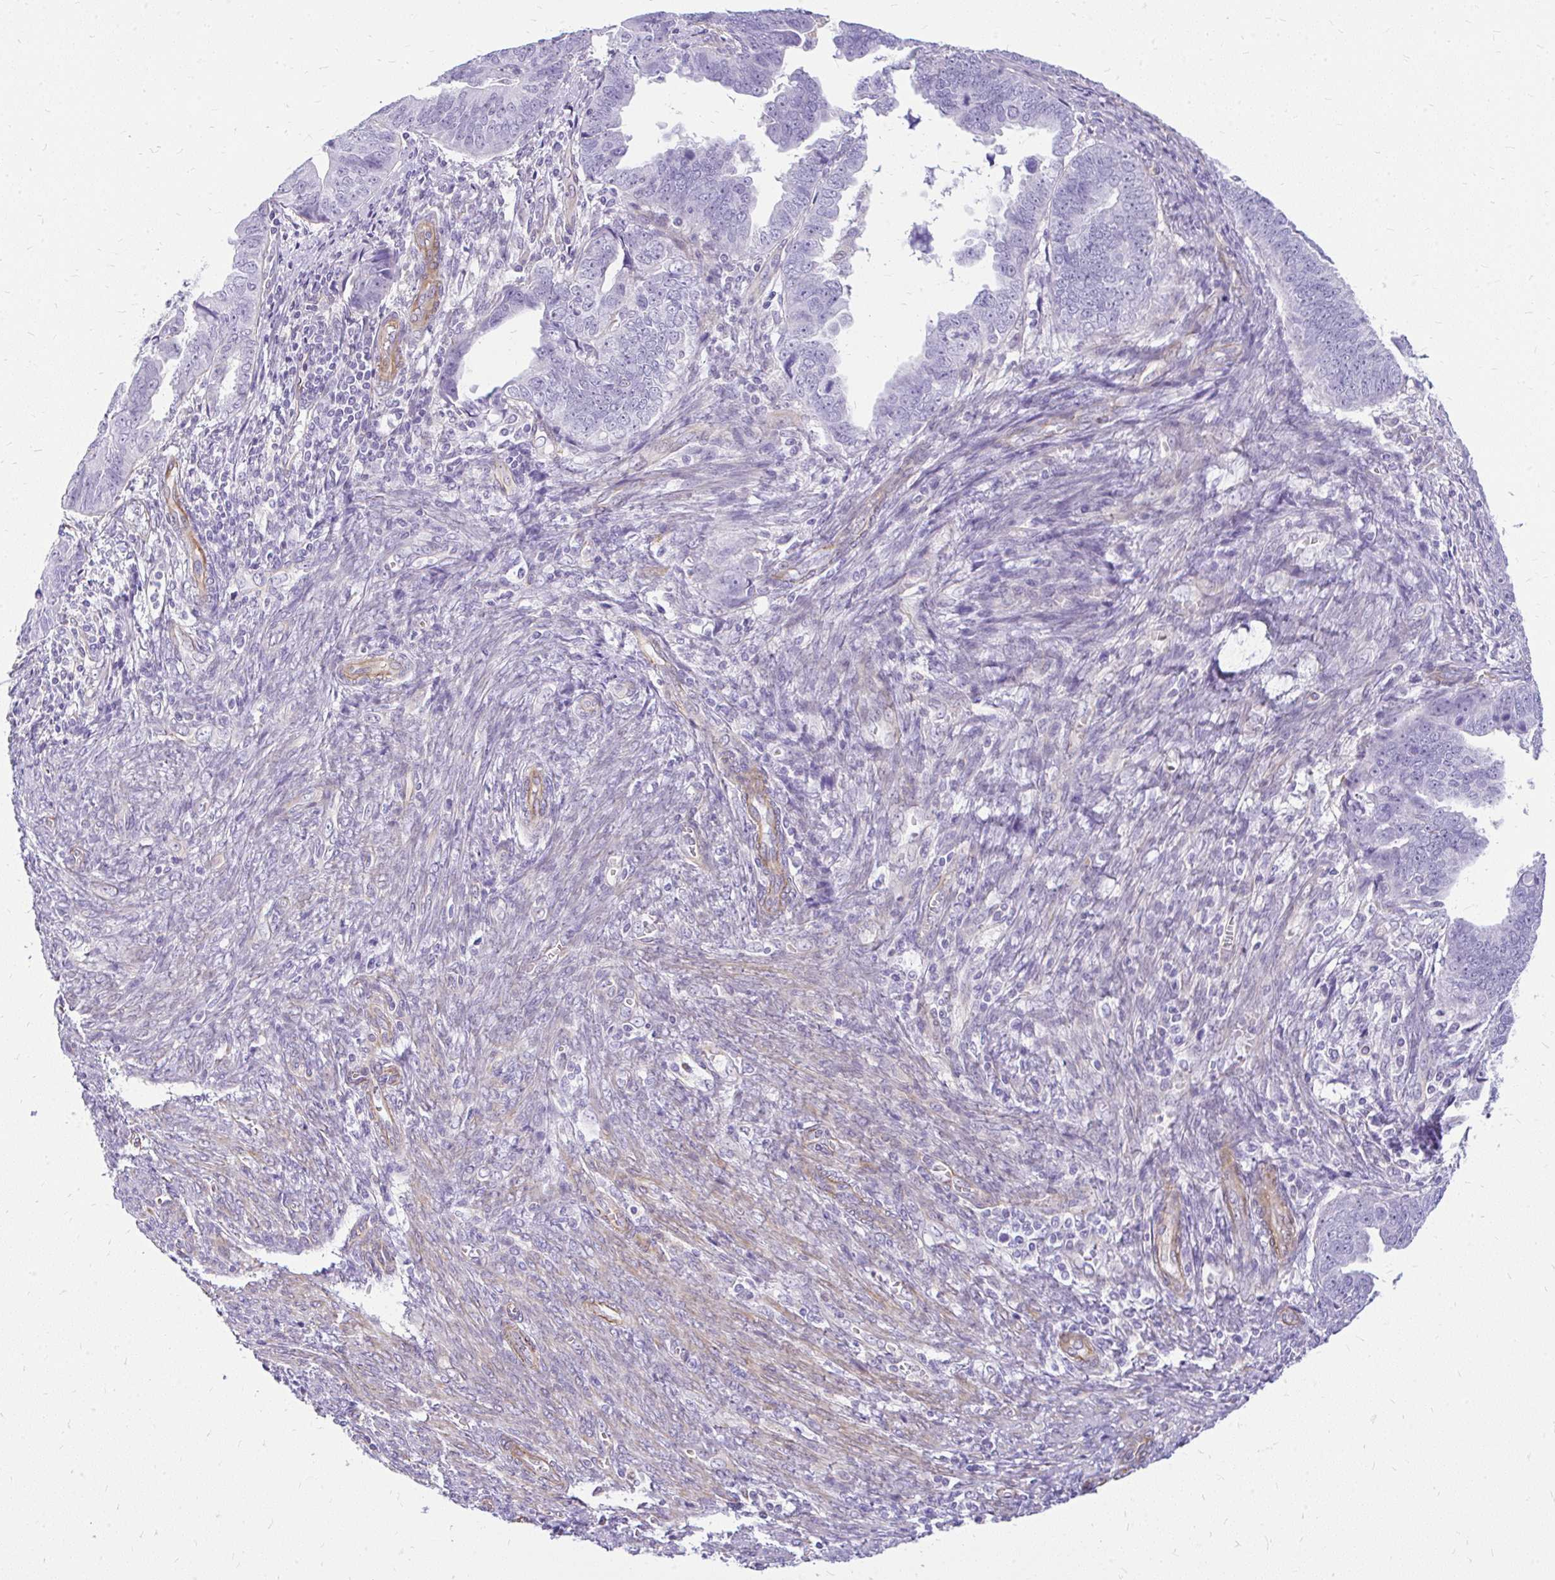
{"staining": {"intensity": "negative", "quantity": "none", "location": "none"}, "tissue": "endometrial cancer", "cell_type": "Tumor cells", "image_type": "cancer", "snomed": [{"axis": "morphology", "description": "Adenocarcinoma, NOS"}, {"axis": "topography", "description": "Endometrium"}], "caption": "Immunohistochemistry (IHC) photomicrograph of human endometrial cancer stained for a protein (brown), which exhibits no expression in tumor cells. (Stains: DAB immunohistochemistry with hematoxylin counter stain, Microscopy: brightfield microscopy at high magnification).", "gene": "FAM83C", "patient": {"sex": "female", "age": 75}}